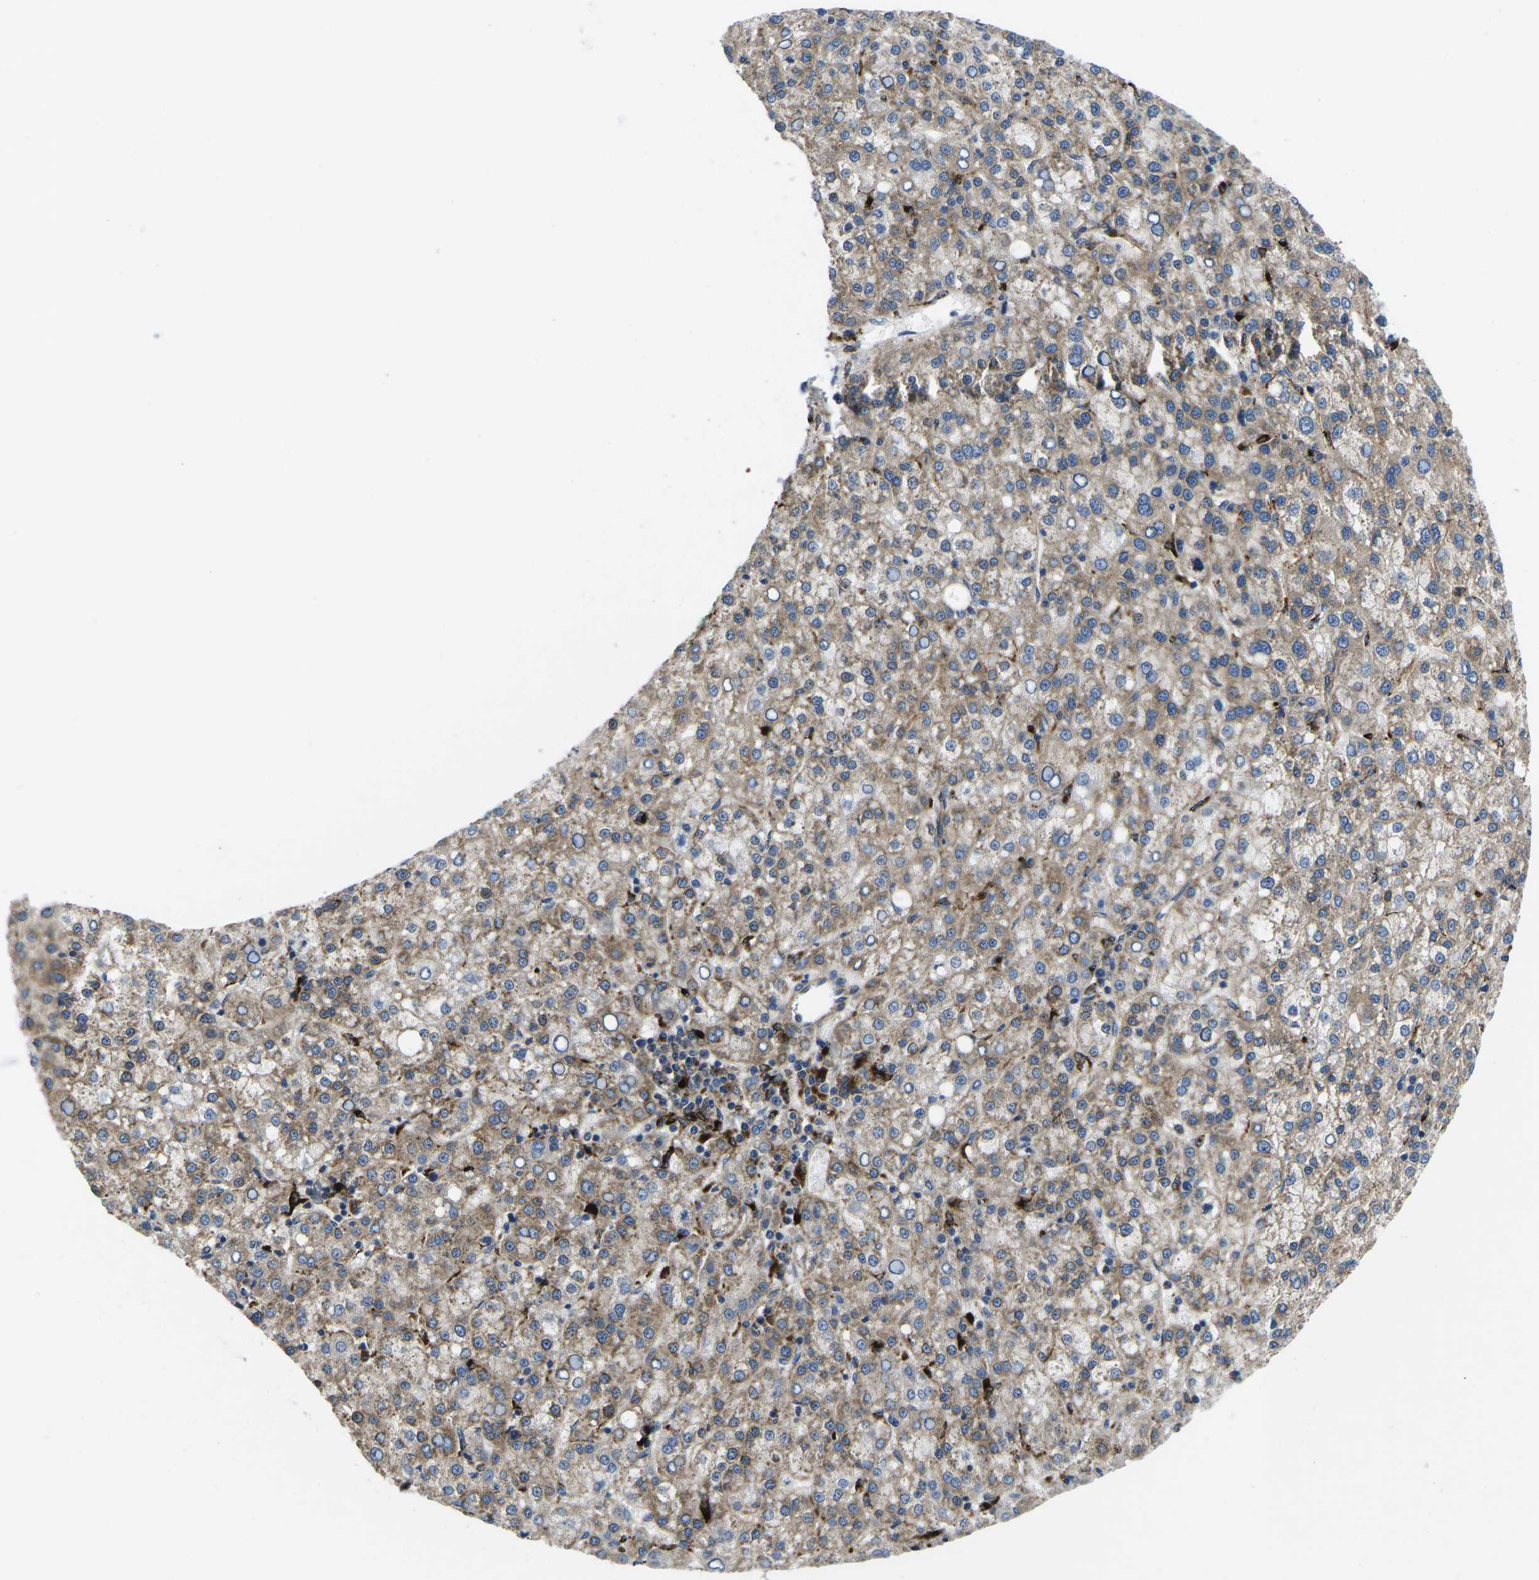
{"staining": {"intensity": "weak", "quantity": "25%-75%", "location": "cytoplasmic/membranous"}, "tissue": "liver cancer", "cell_type": "Tumor cells", "image_type": "cancer", "snomed": [{"axis": "morphology", "description": "Carcinoma, Hepatocellular, NOS"}, {"axis": "topography", "description": "Liver"}], "caption": "Immunohistochemistry (IHC) micrograph of neoplastic tissue: human liver cancer (hepatocellular carcinoma) stained using immunohistochemistry displays low levels of weak protein expression localized specifically in the cytoplasmic/membranous of tumor cells, appearing as a cytoplasmic/membranous brown color.", "gene": "DLG1", "patient": {"sex": "female", "age": 58}}